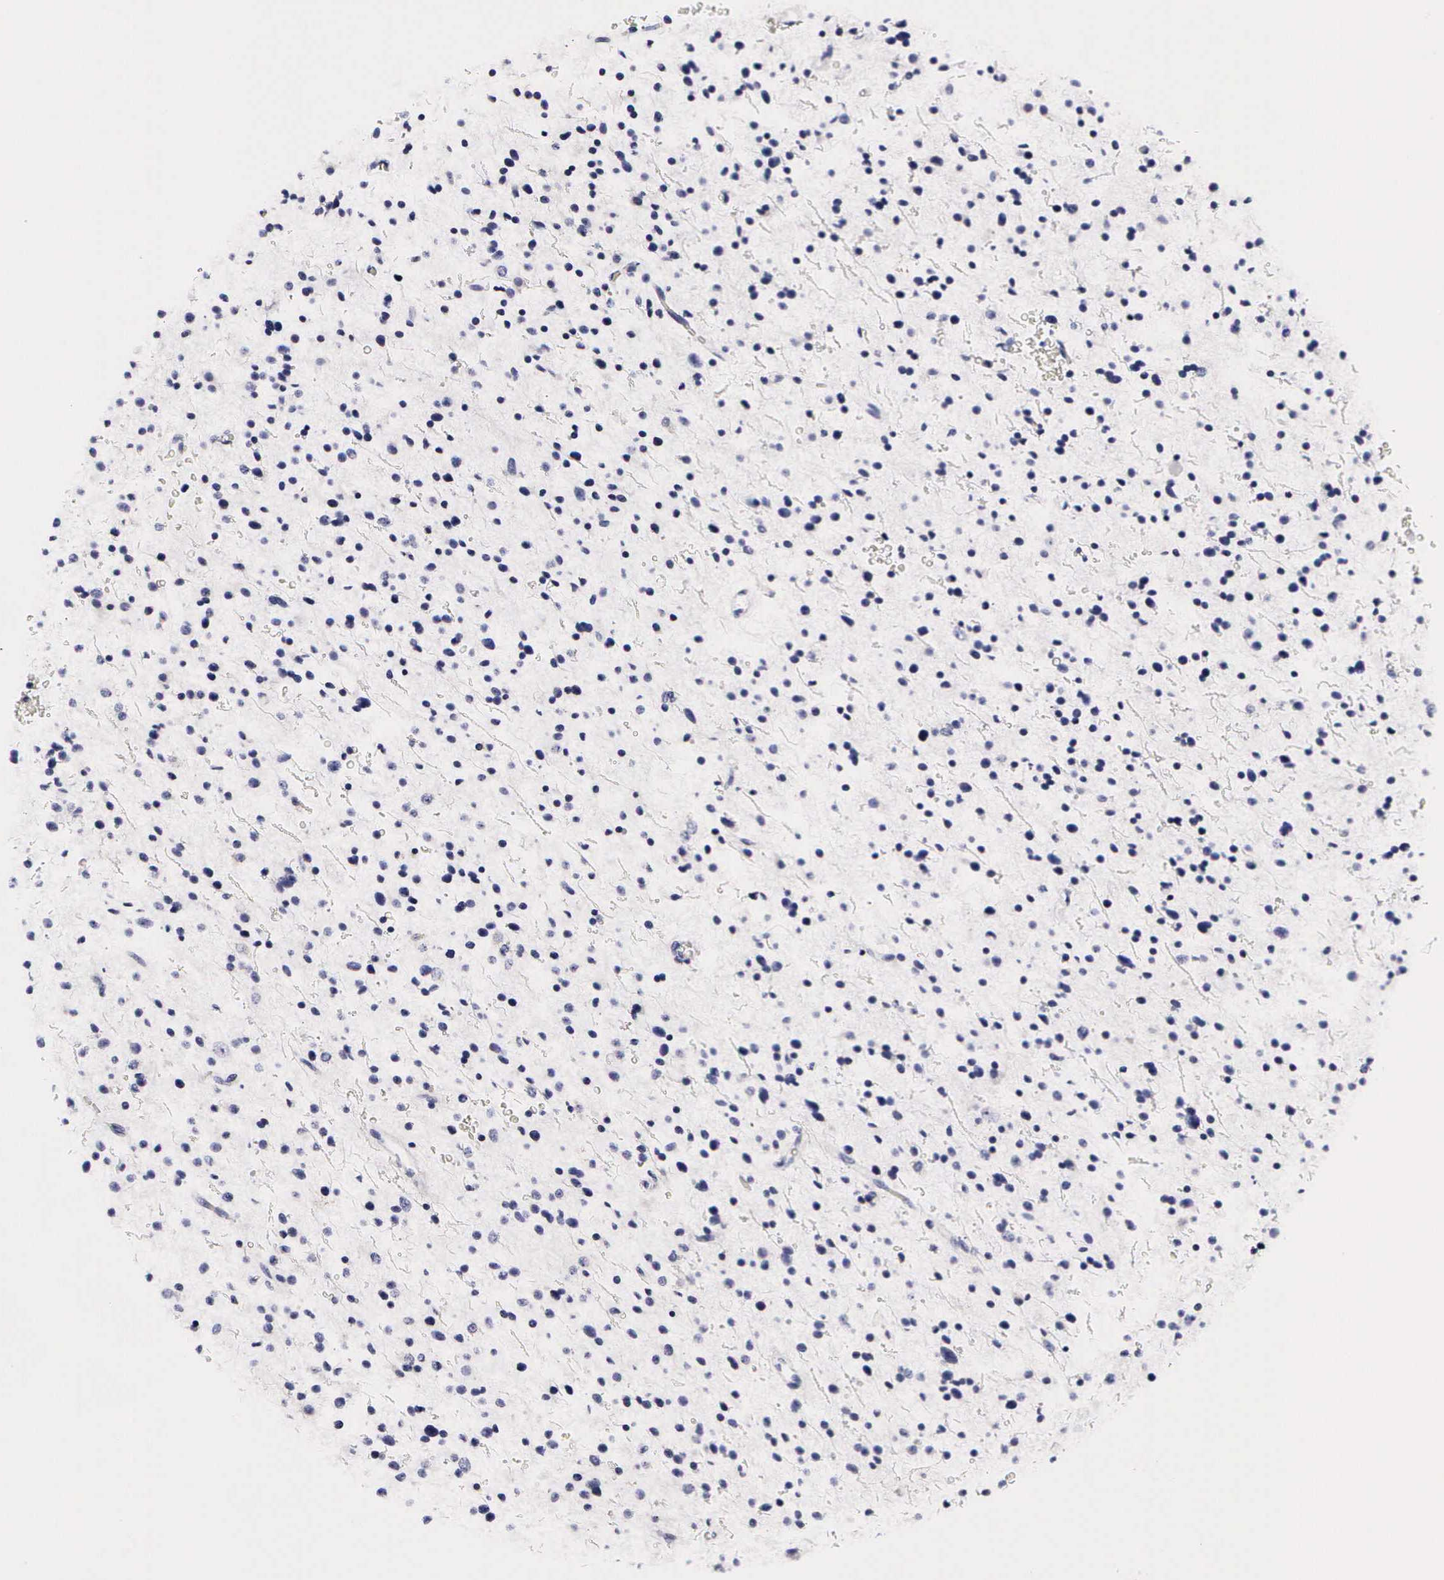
{"staining": {"intensity": "negative", "quantity": "none", "location": "none"}, "tissue": "glioma", "cell_type": "Tumor cells", "image_type": "cancer", "snomed": [{"axis": "morphology", "description": "Glioma, malignant, Low grade"}, {"axis": "topography", "description": "Brain"}], "caption": "Immunohistochemistry (IHC) image of human malignant low-grade glioma stained for a protein (brown), which exhibits no expression in tumor cells.", "gene": "RNASE6", "patient": {"sex": "female", "age": 36}}